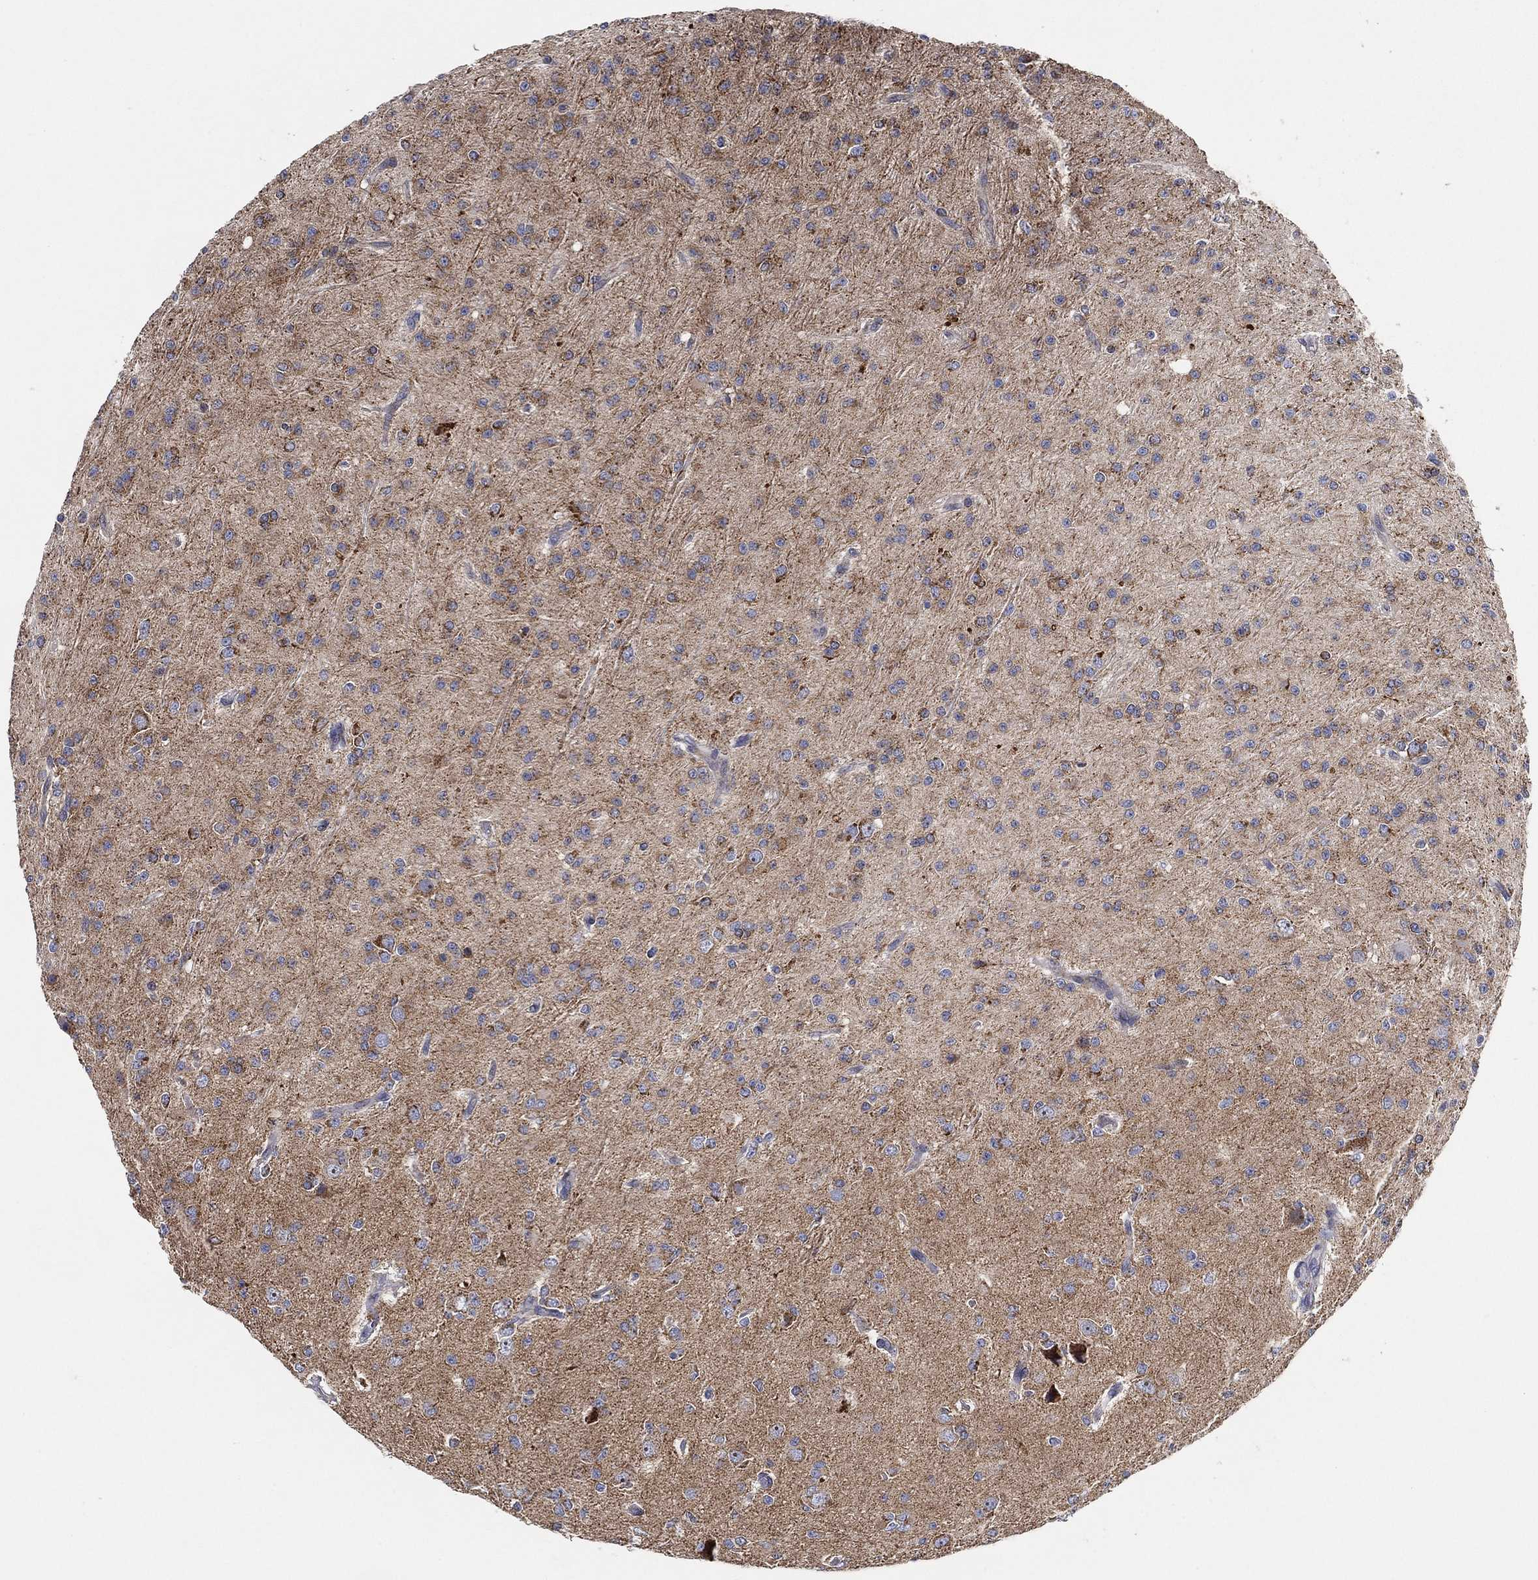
{"staining": {"intensity": "moderate", "quantity": "<25%", "location": "cytoplasmic/membranous"}, "tissue": "glioma", "cell_type": "Tumor cells", "image_type": "cancer", "snomed": [{"axis": "morphology", "description": "Glioma, malignant, Low grade"}, {"axis": "topography", "description": "Brain"}], "caption": "The photomicrograph exhibits immunohistochemical staining of malignant glioma (low-grade). There is moderate cytoplasmic/membranous expression is present in about <25% of tumor cells.", "gene": "GCAT", "patient": {"sex": "male", "age": 27}}